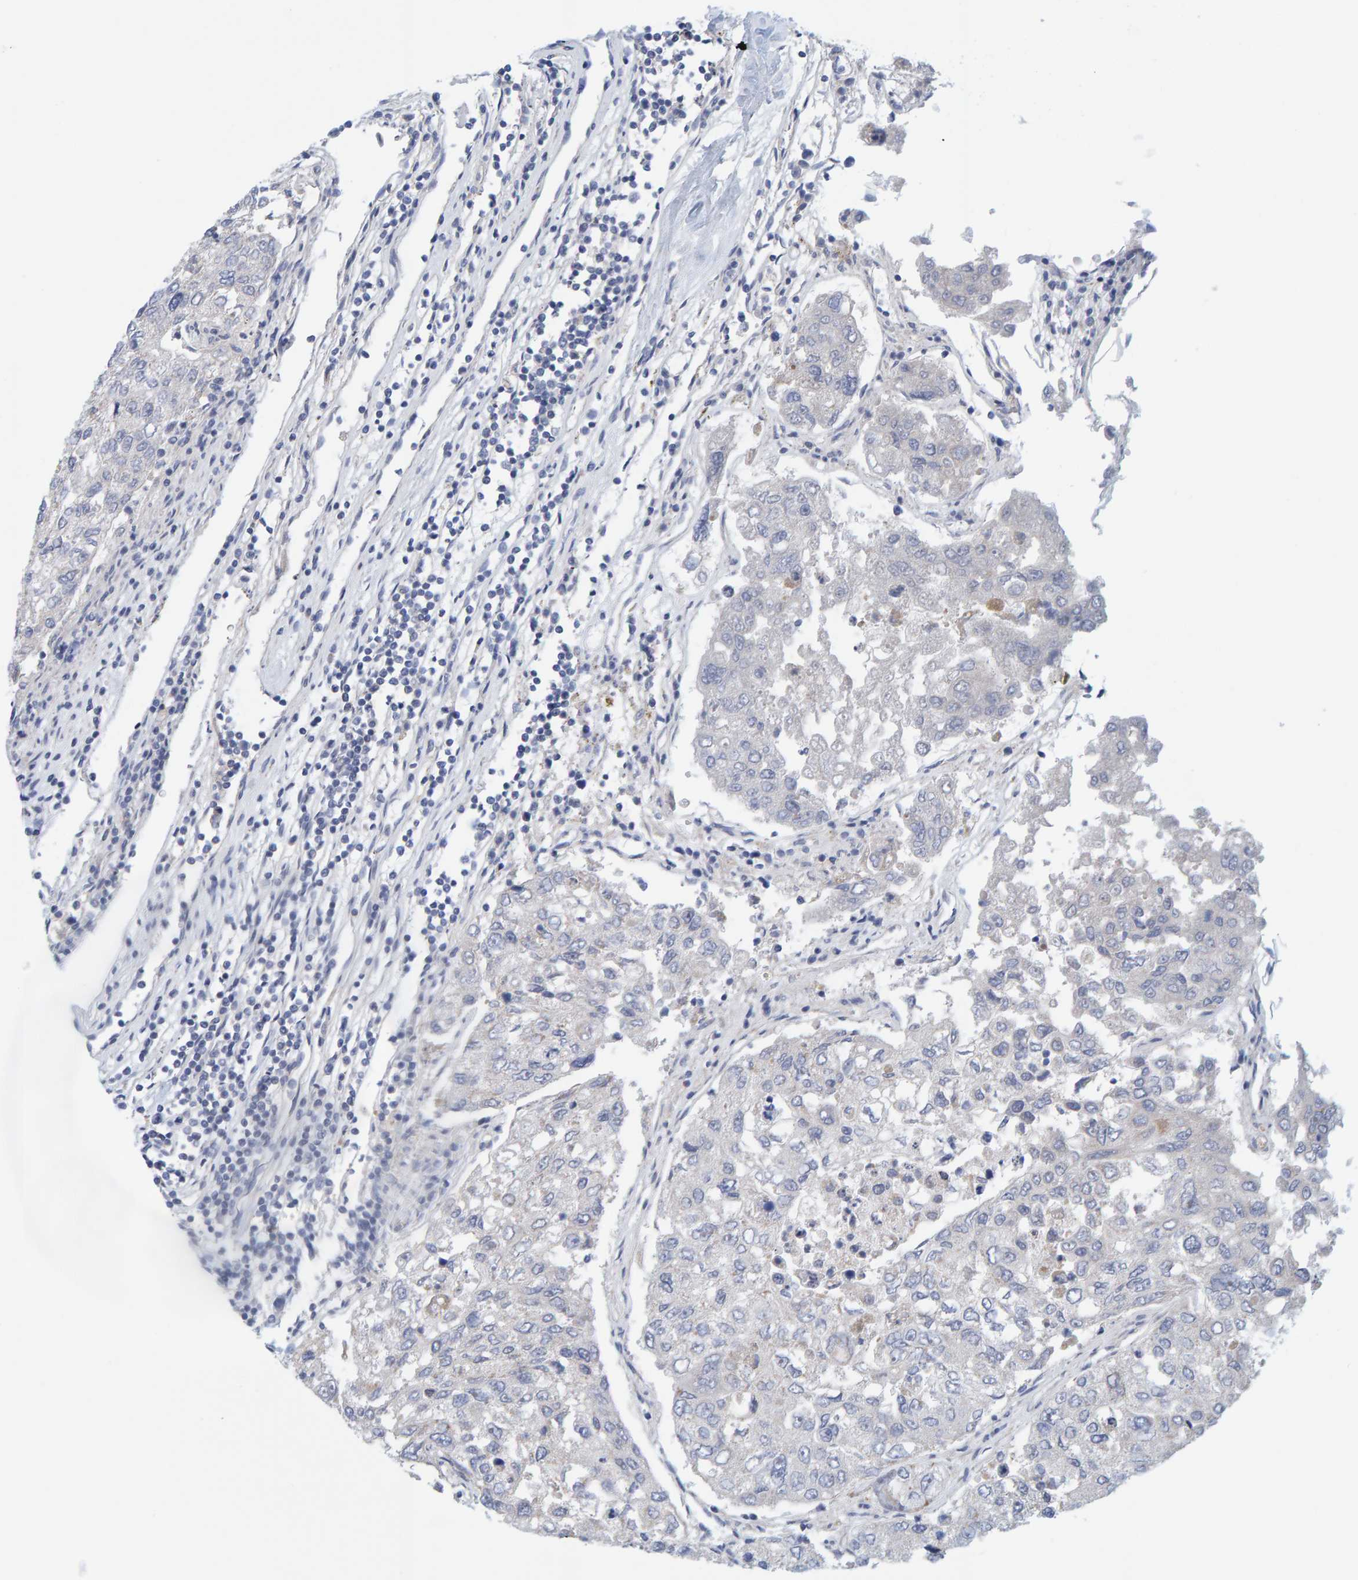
{"staining": {"intensity": "negative", "quantity": "none", "location": "none"}, "tissue": "urothelial cancer", "cell_type": "Tumor cells", "image_type": "cancer", "snomed": [{"axis": "morphology", "description": "Urothelial carcinoma, High grade"}, {"axis": "topography", "description": "Lymph node"}, {"axis": "topography", "description": "Urinary bladder"}], "caption": "A high-resolution histopathology image shows immunohistochemistry staining of high-grade urothelial carcinoma, which exhibits no significant staining in tumor cells.", "gene": "ZC3H3", "patient": {"sex": "male", "age": 51}}